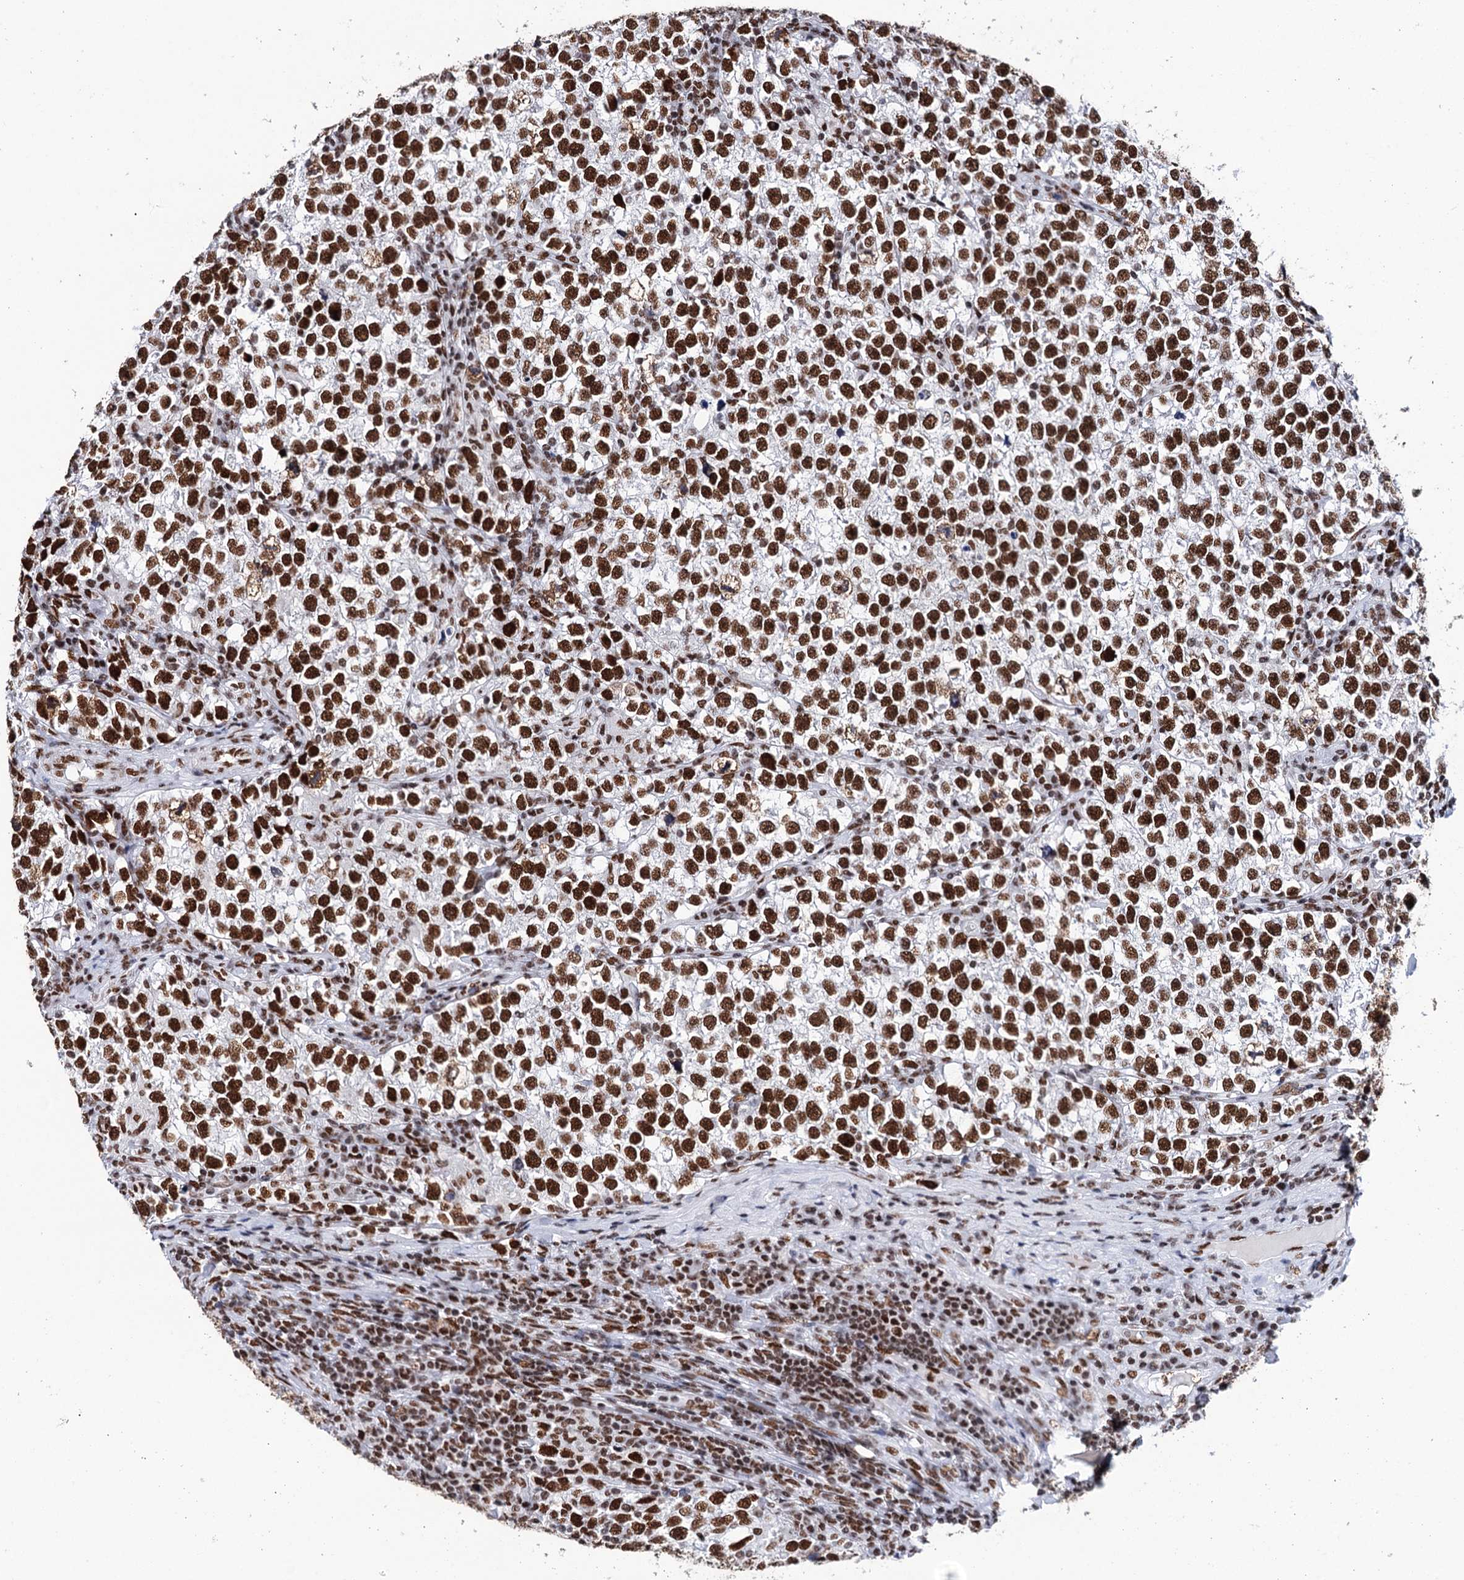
{"staining": {"intensity": "strong", "quantity": ">75%", "location": "nuclear"}, "tissue": "testis cancer", "cell_type": "Tumor cells", "image_type": "cancer", "snomed": [{"axis": "morphology", "description": "Normal tissue, NOS"}, {"axis": "morphology", "description": "Seminoma, NOS"}, {"axis": "topography", "description": "Testis"}], "caption": "Tumor cells demonstrate high levels of strong nuclear expression in approximately >75% of cells in testis seminoma.", "gene": "MATR3", "patient": {"sex": "male", "age": 43}}